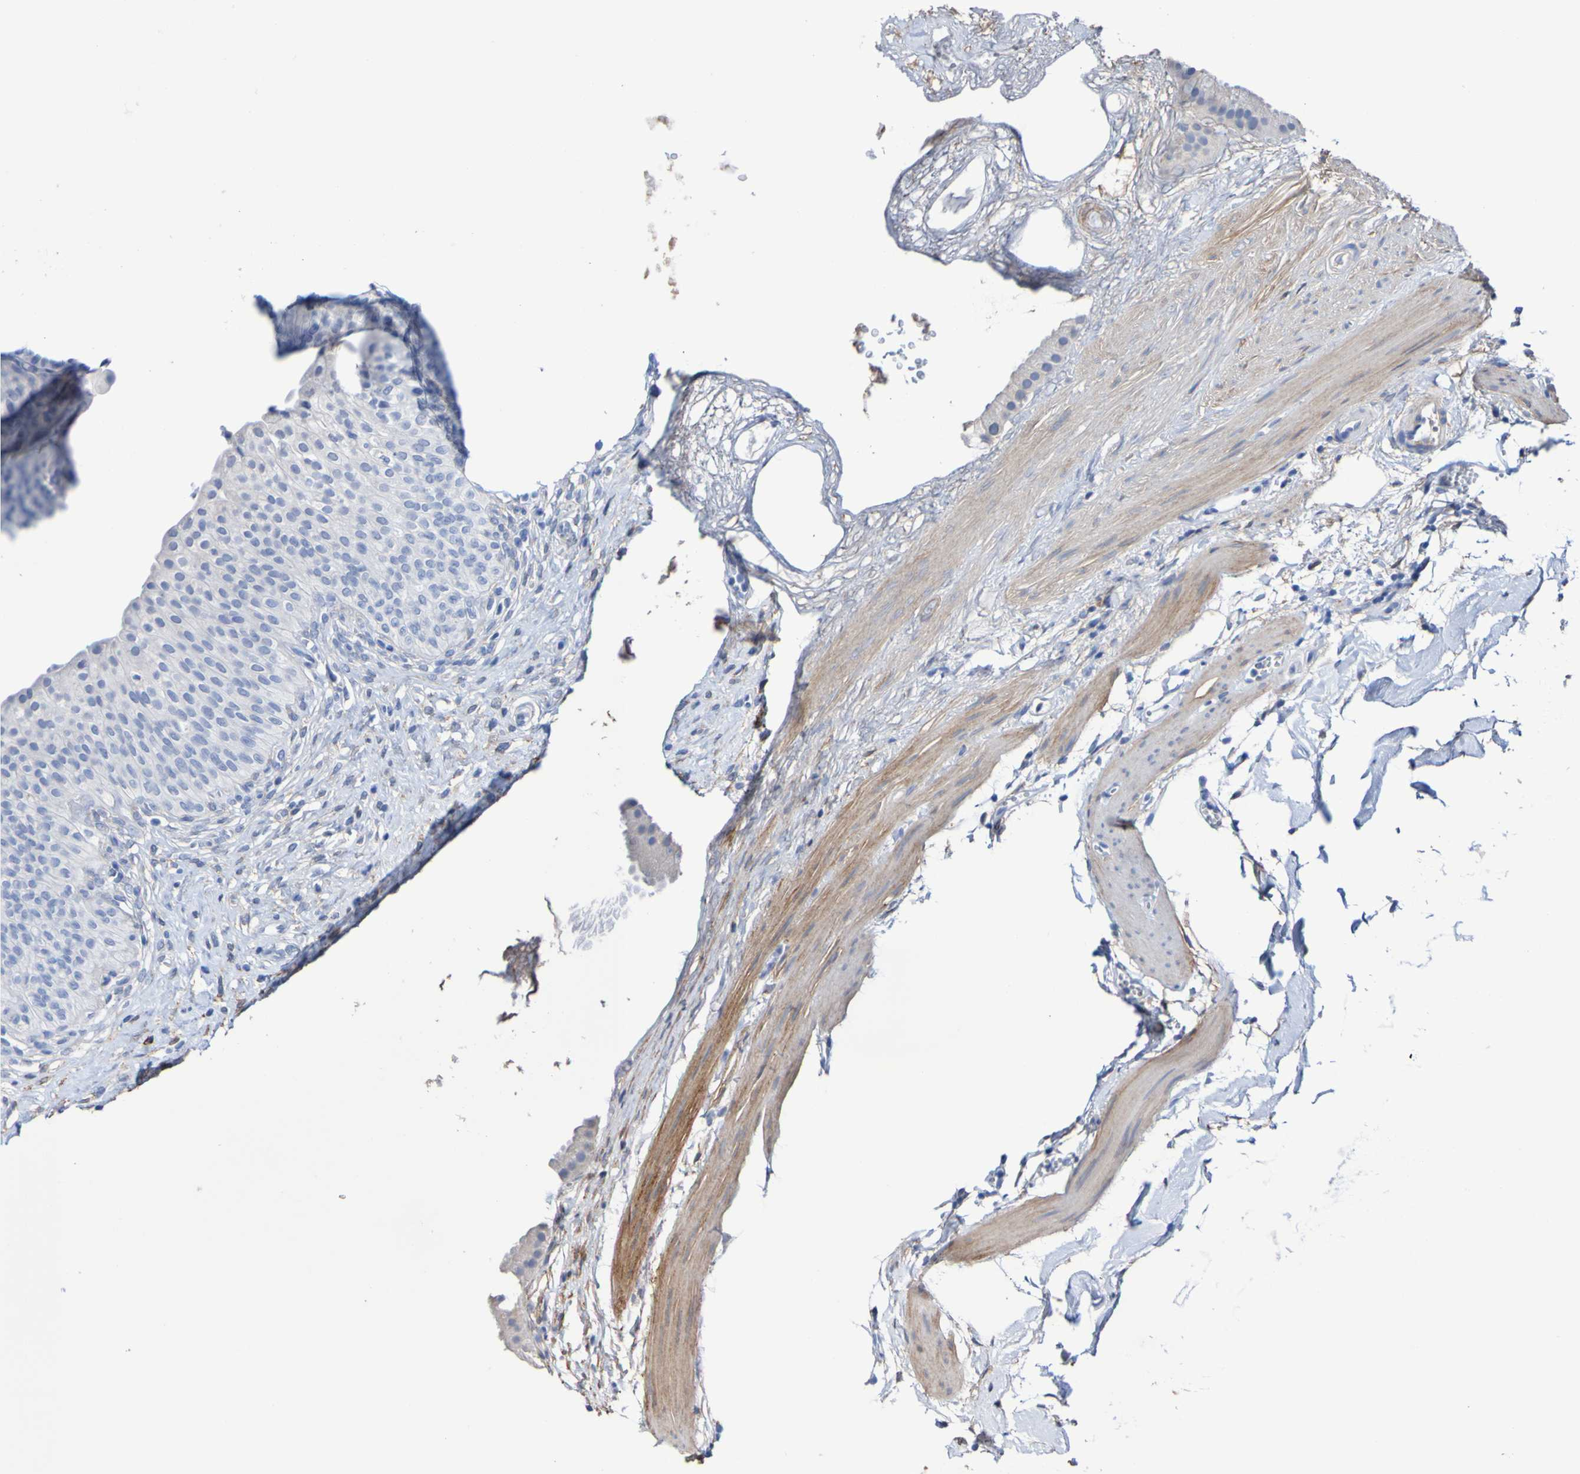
{"staining": {"intensity": "negative", "quantity": "none", "location": "none"}, "tissue": "gallbladder", "cell_type": "Glandular cells", "image_type": "normal", "snomed": [{"axis": "morphology", "description": "Normal tissue, NOS"}, {"axis": "topography", "description": "Gallbladder"}], "caption": "Immunohistochemical staining of benign human gallbladder reveals no significant staining in glandular cells.", "gene": "SGCB", "patient": {"sex": "female", "age": 64}}